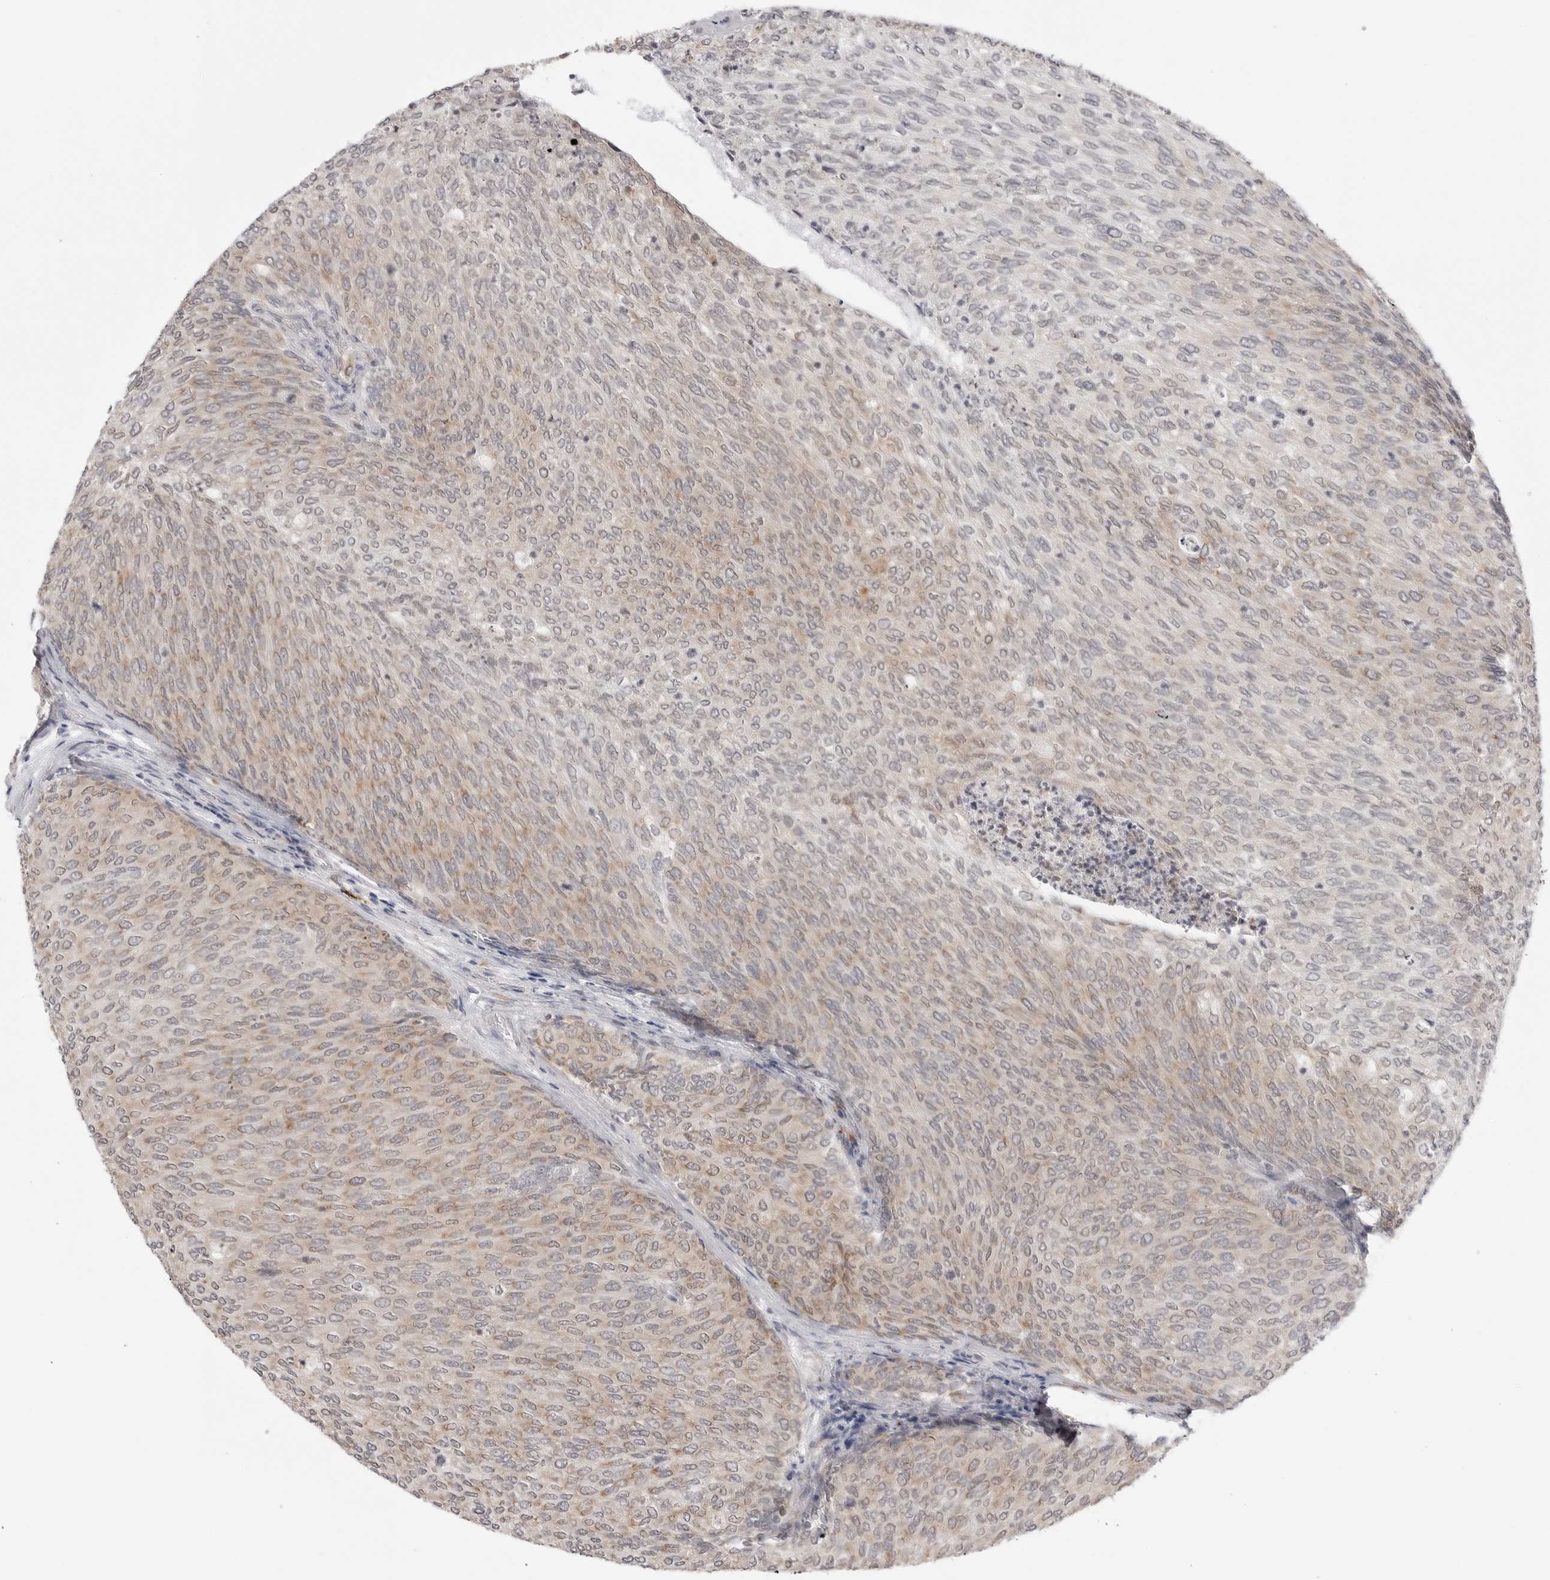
{"staining": {"intensity": "moderate", "quantity": "25%-75%", "location": "cytoplasmic/membranous"}, "tissue": "urothelial cancer", "cell_type": "Tumor cells", "image_type": "cancer", "snomed": [{"axis": "morphology", "description": "Urothelial carcinoma, Low grade"}, {"axis": "topography", "description": "Urinary bladder"}], "caption": "Protein analysis of urothelial cancer tissue demonstrates moderate cytoplasmic/membranous expression in about 25%-75% of tumor cells. (brown staining indicates protein expression, while blue staining denotes nuclei).", "gene": "RPN1", "patient": {"sex": "female", "age": 79}}